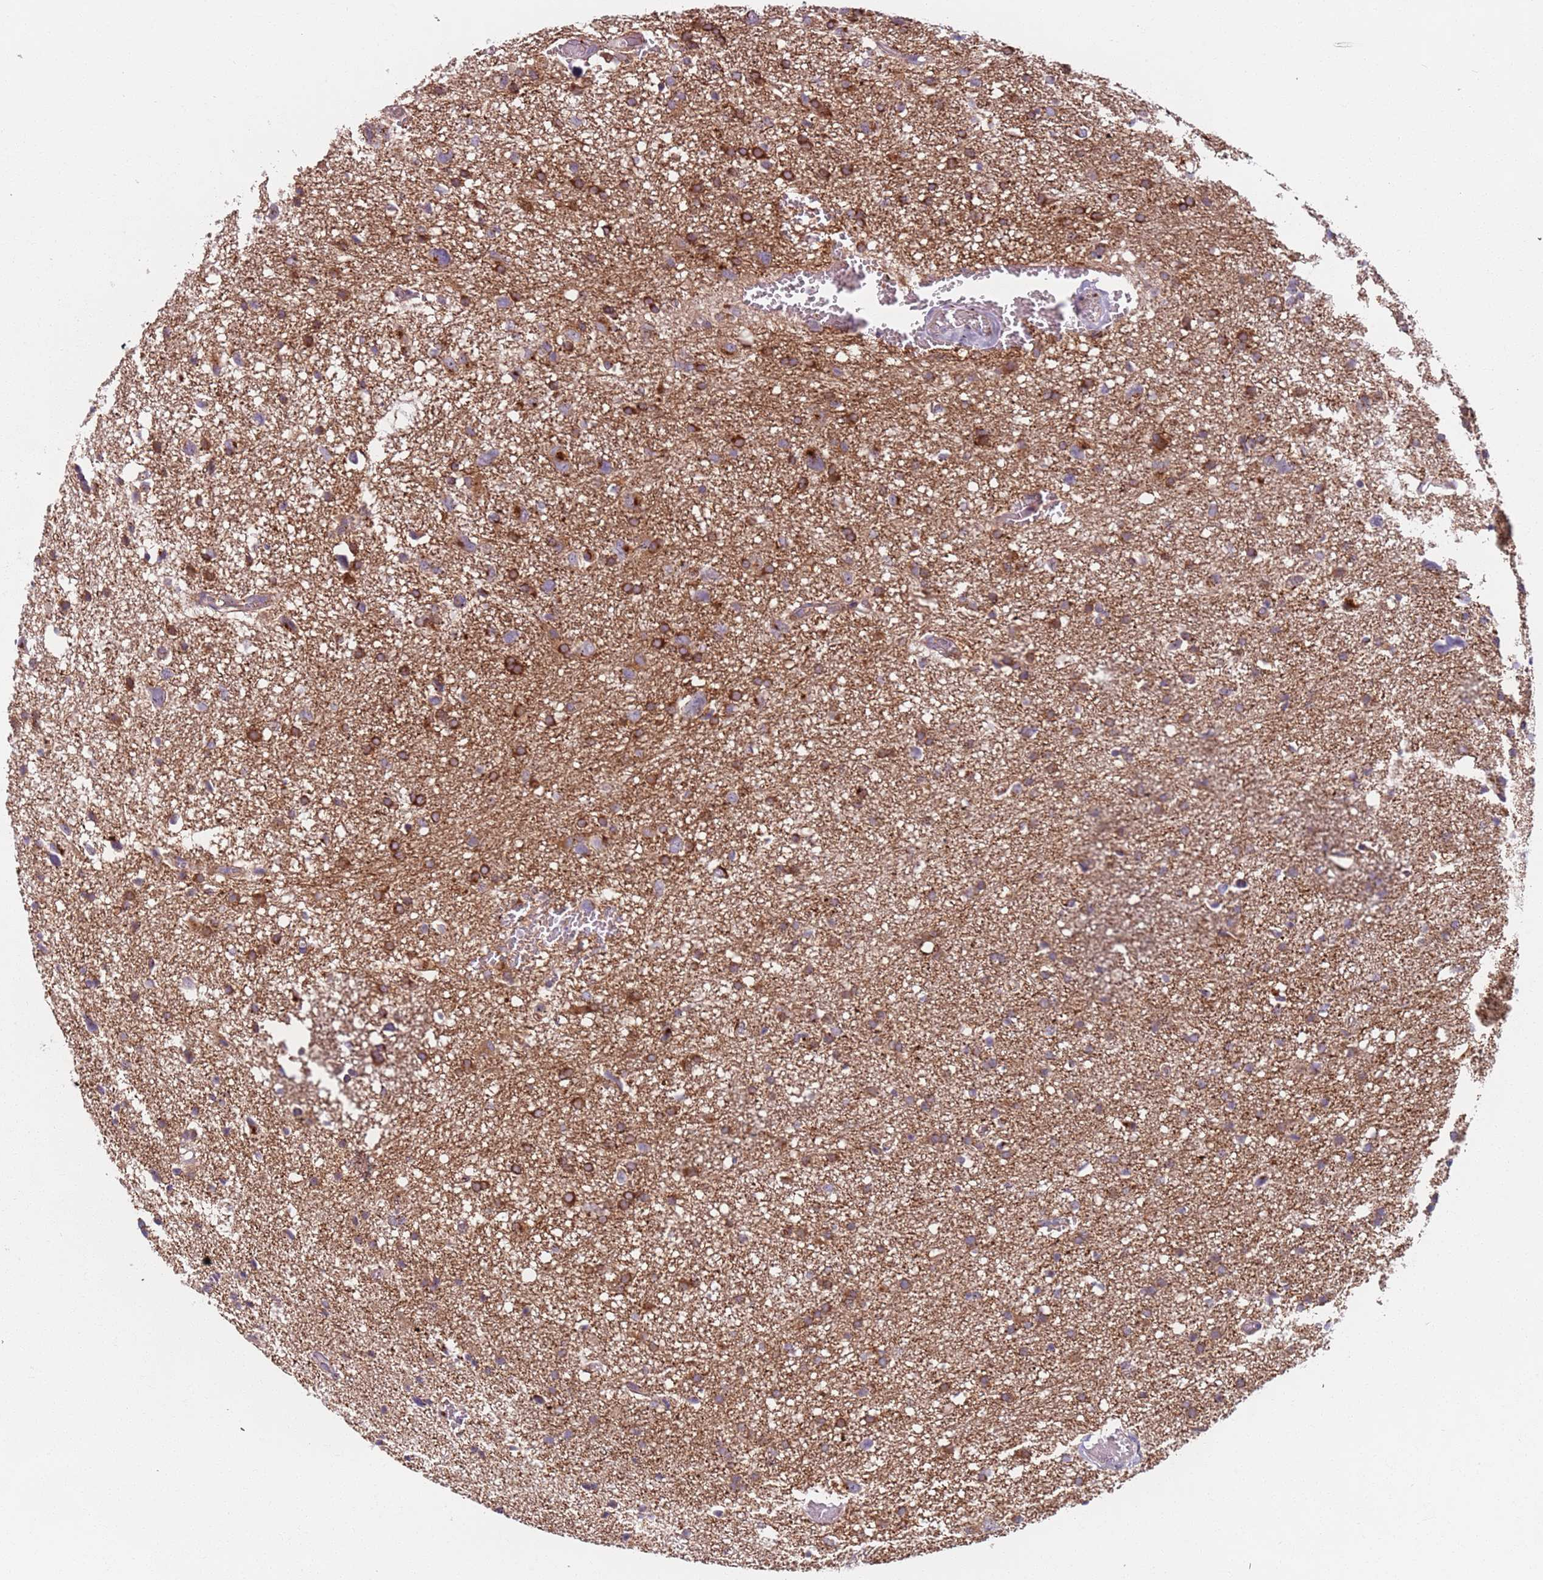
{"staining": {"intensity": "strong", "quantity": "25%-75%", "location": "cytoplasmic/membranous"}, "tissue": "glioma", "cell_type": "Tumor cells", "image_type": "cancer", "snomed": [{"axis": "morphology", "description": "Glioma, malignant, High grade"}, {"axis": "topography", "description": "Brain"}], "caption": "Human glioma stained for a protein (brown) displays strong cytoplasmic/membranous positive expression in about 25%-75% of tumor cells.", "gene": "AKTIP", "patient": {"sex": "male", "age": 61}}